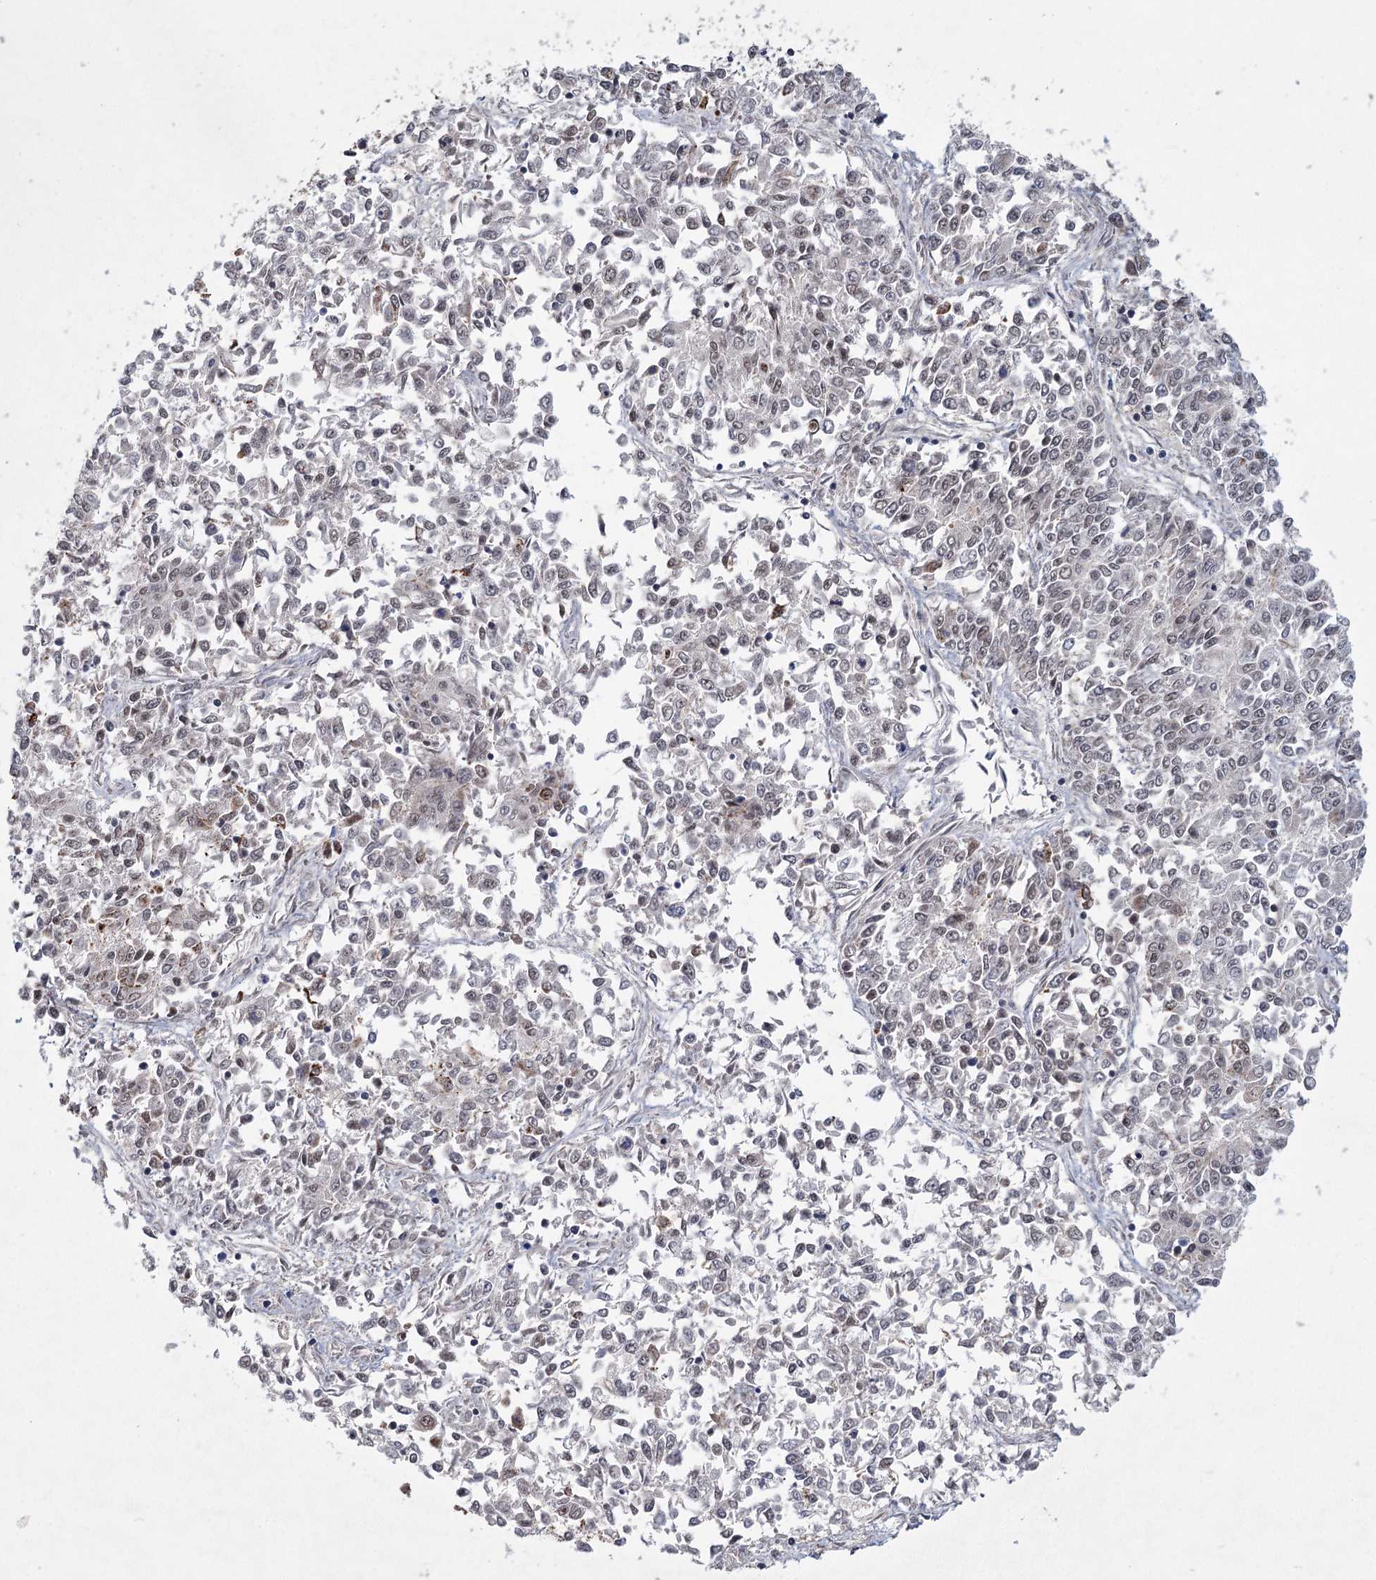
{"staining": {"intensity": "strong", "quantity": "25%-75%", "location": "cytoplasmic/membranous,nuclear"}, "tissue": "endometrial cancer", "cell_type": "Tumor cells", "image_type": "cancer", "snomed": [{"axis": "morphology", "description": "Adenocarcinoma, NOS"}, {"axis": "topography", "description": "Endometrium"}], "caption": "Endometrial adenocarcinoma tissue shows strong cytoplasmic/membranous and nuclear positivity in approximately 25%-75% of tumor cells, visualized by immunohistochemistry.", "gene": "ZCCHC24", "patient": {"sex": "female", "age": 50}}